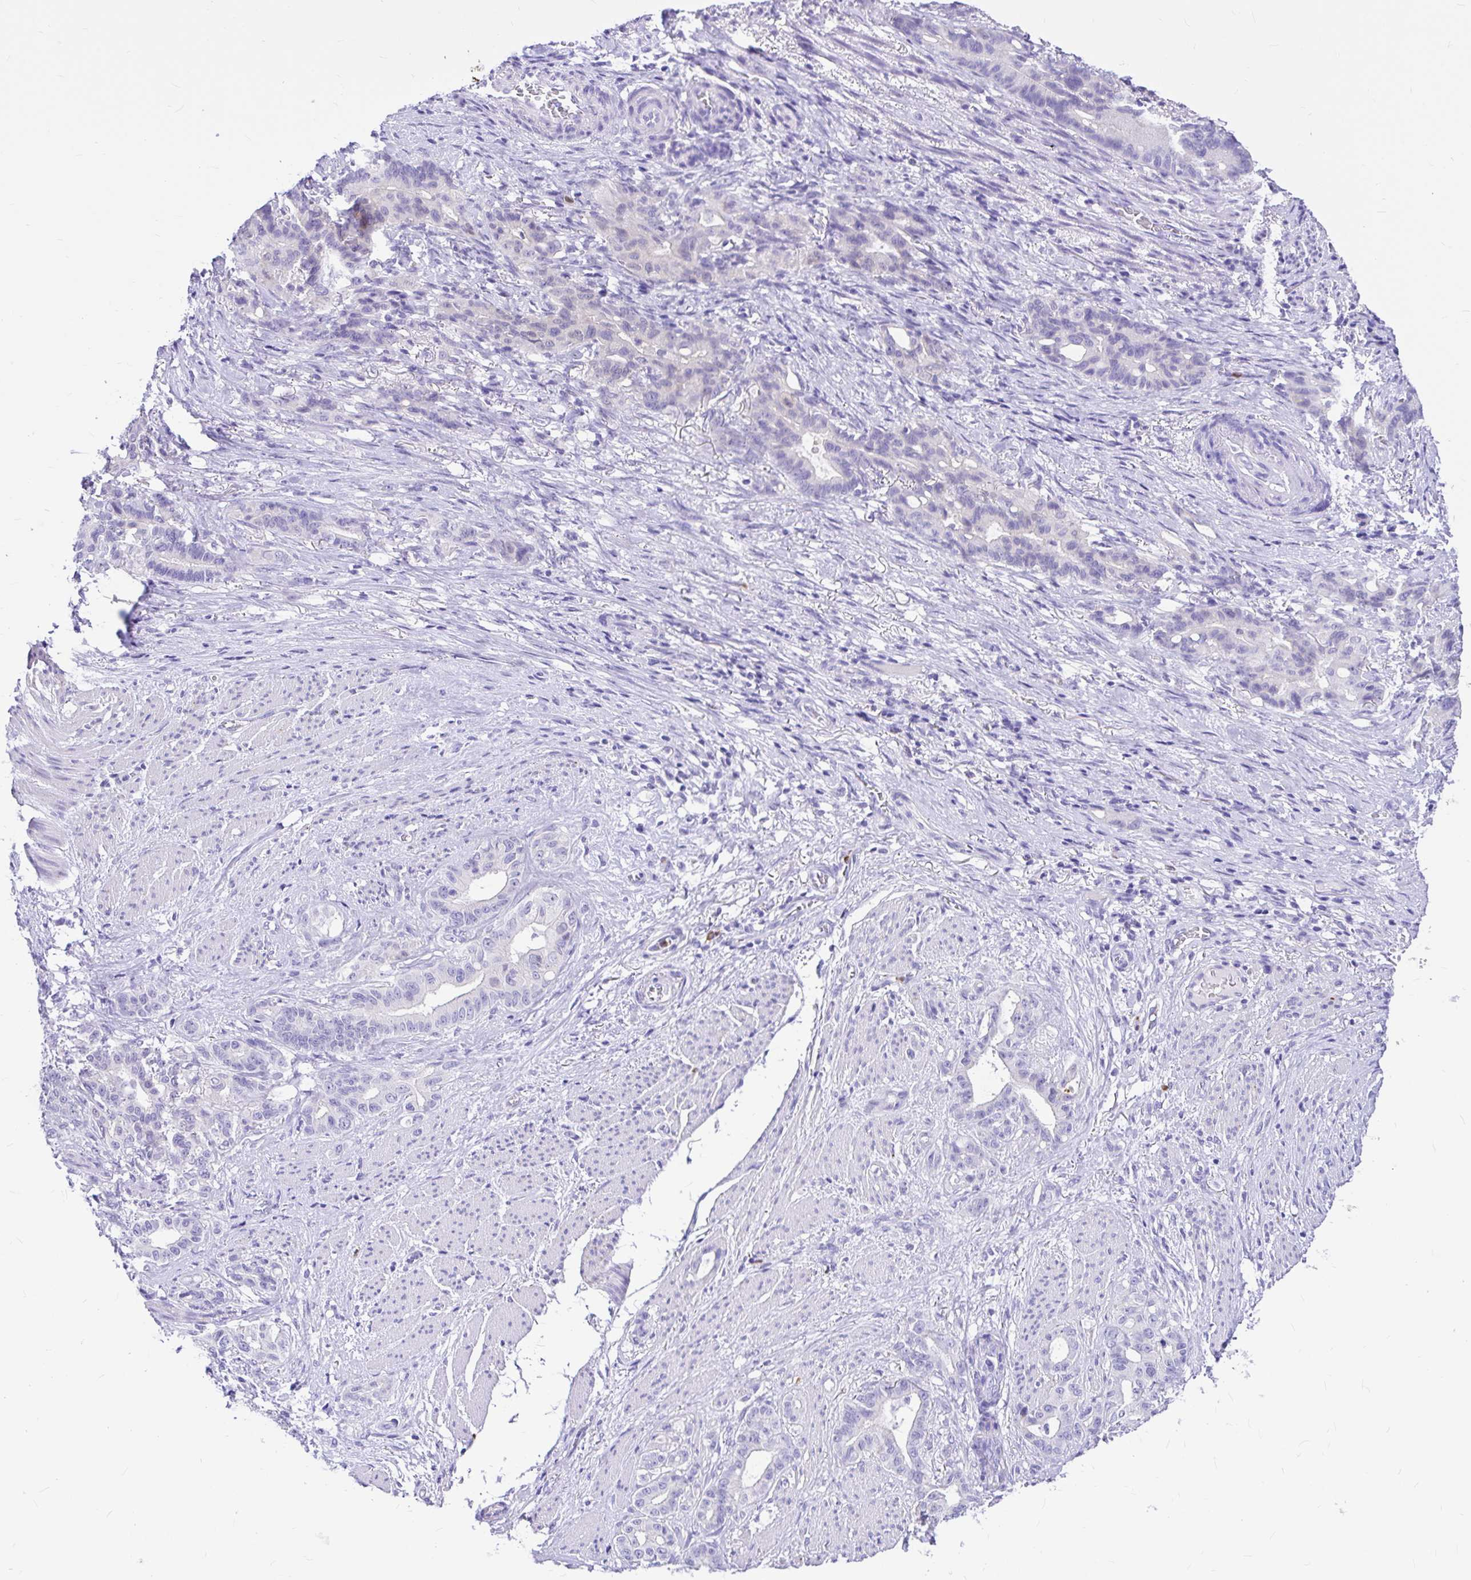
{"staining": {"intensity": "negative", "quantity": "none", "location": "none"}, "tissue": "stomach cancer", "cell_type": "Tumor cells", "image_type": "cancer", "snomed": [{"axis": "morphology", "description": "Normal tissue, NOS"}, {"axis": "morphology", "description": "Adenocarcinoma, NOS"}, {"axis": "topography", "description": "Esophagus"}, {"axis": "topography", "description": "Stomach, upper"}], "caption": "Histopathology image shows no protein staining in tumor cells of adenocarcinoma (stomach) tissue. (DAB (3,3'-diaminobenzidine) immunohistochemistry (IHC) with hematoxylin counter stain).", "gene": "CLEC1B", "patient": {"sex": "male", "age": 62}}